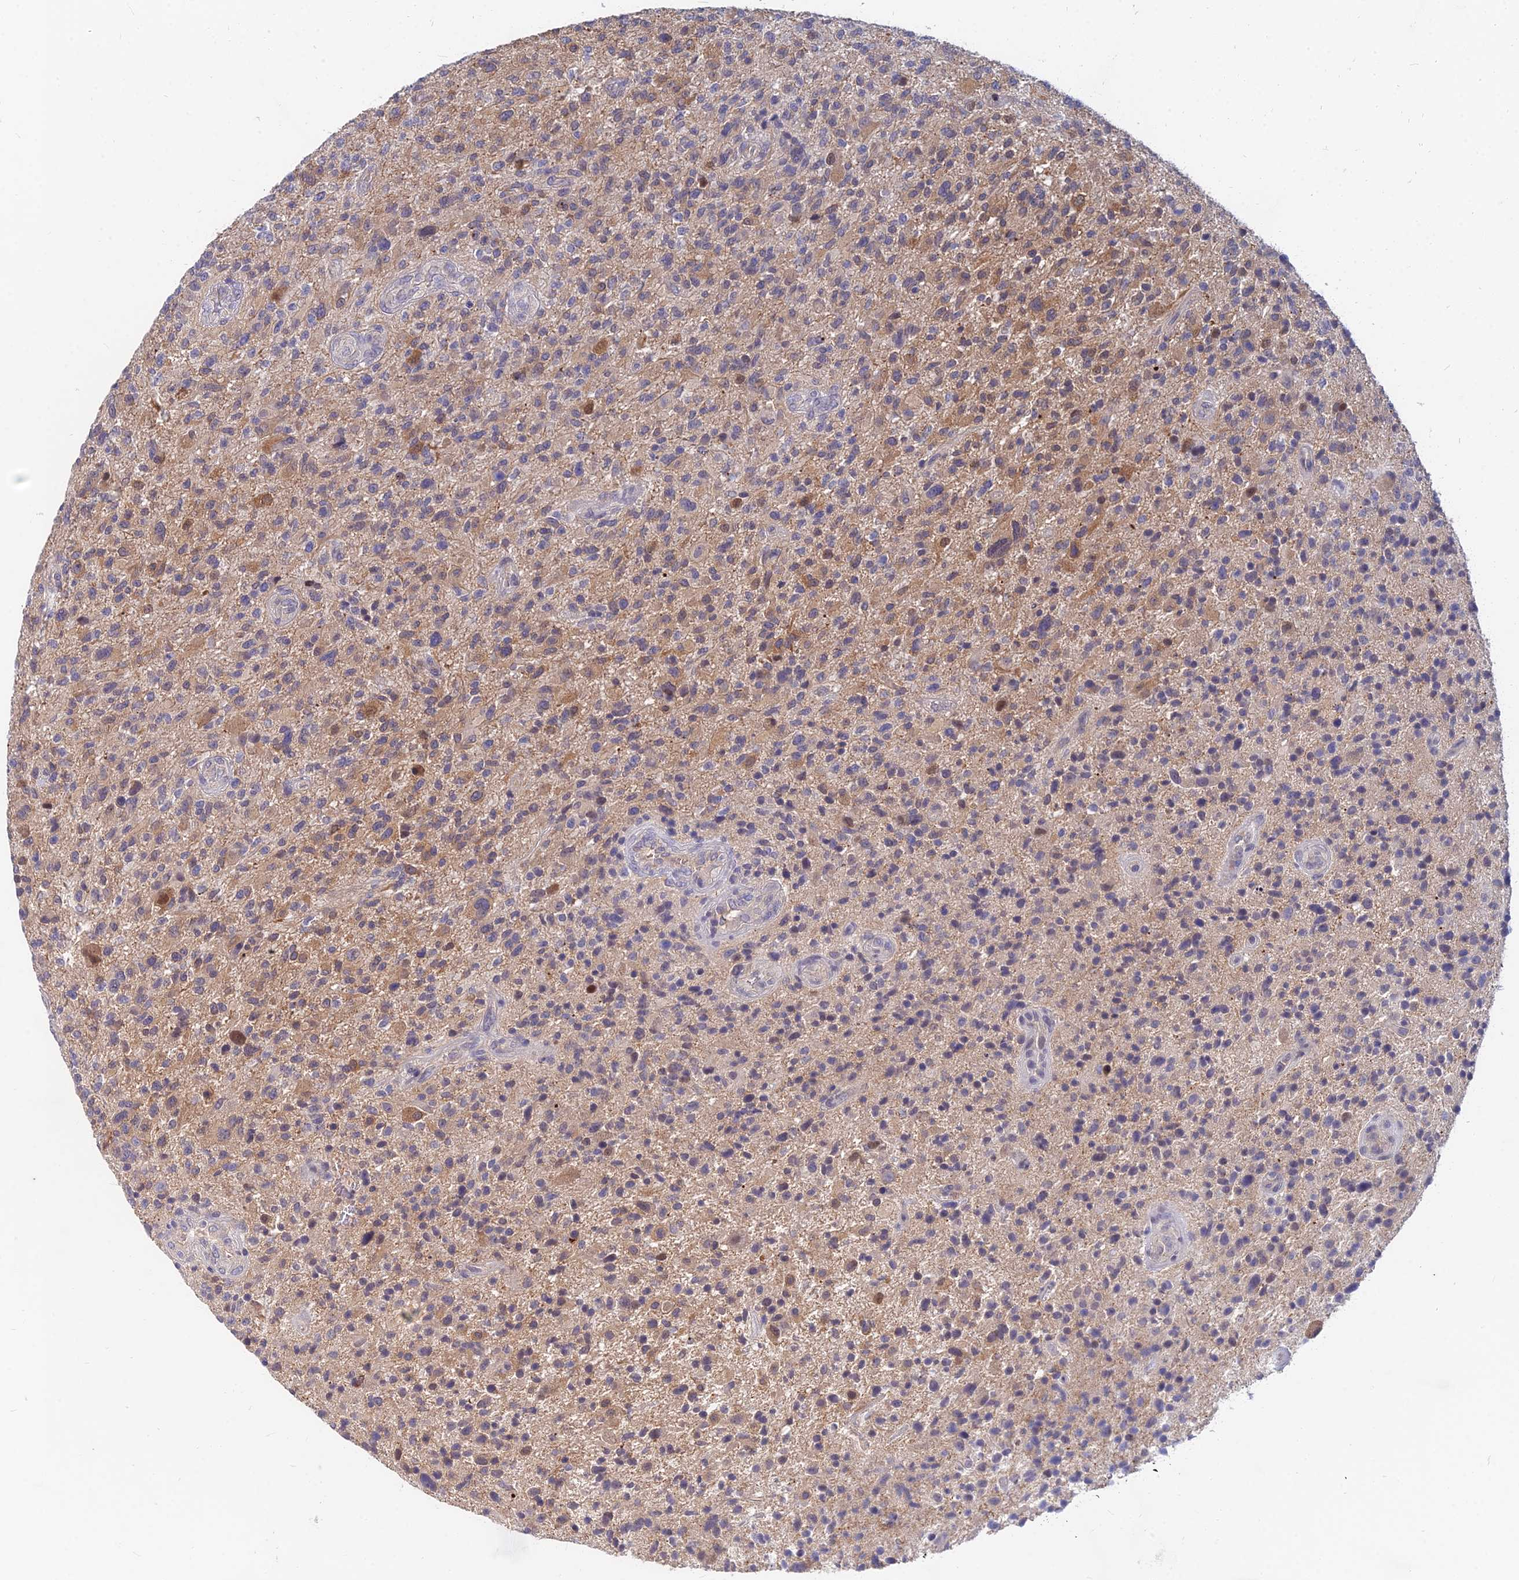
{"staining": {"intensity": "weak", "quantity": "25%-75%", "location": "cytoplasmic/membranous"}, "tissue": "glioma", "cell_type": "Tumor cells", "image_type": "cancer", "snomed": [{"axis": "morphology", "description": "Glioma, malignant, High grade"}, {"axis": "topography", "description": "Brain"}], "caption": "Immunohistochemistry of human malignant glioma (high-grade) demonstrates low levels of weak cytoplasmic/membranous positivity in about 25%-75% of tumor cells.", "gene": "B3GALT4", "patient": {"sex": "male", "age": 47}}